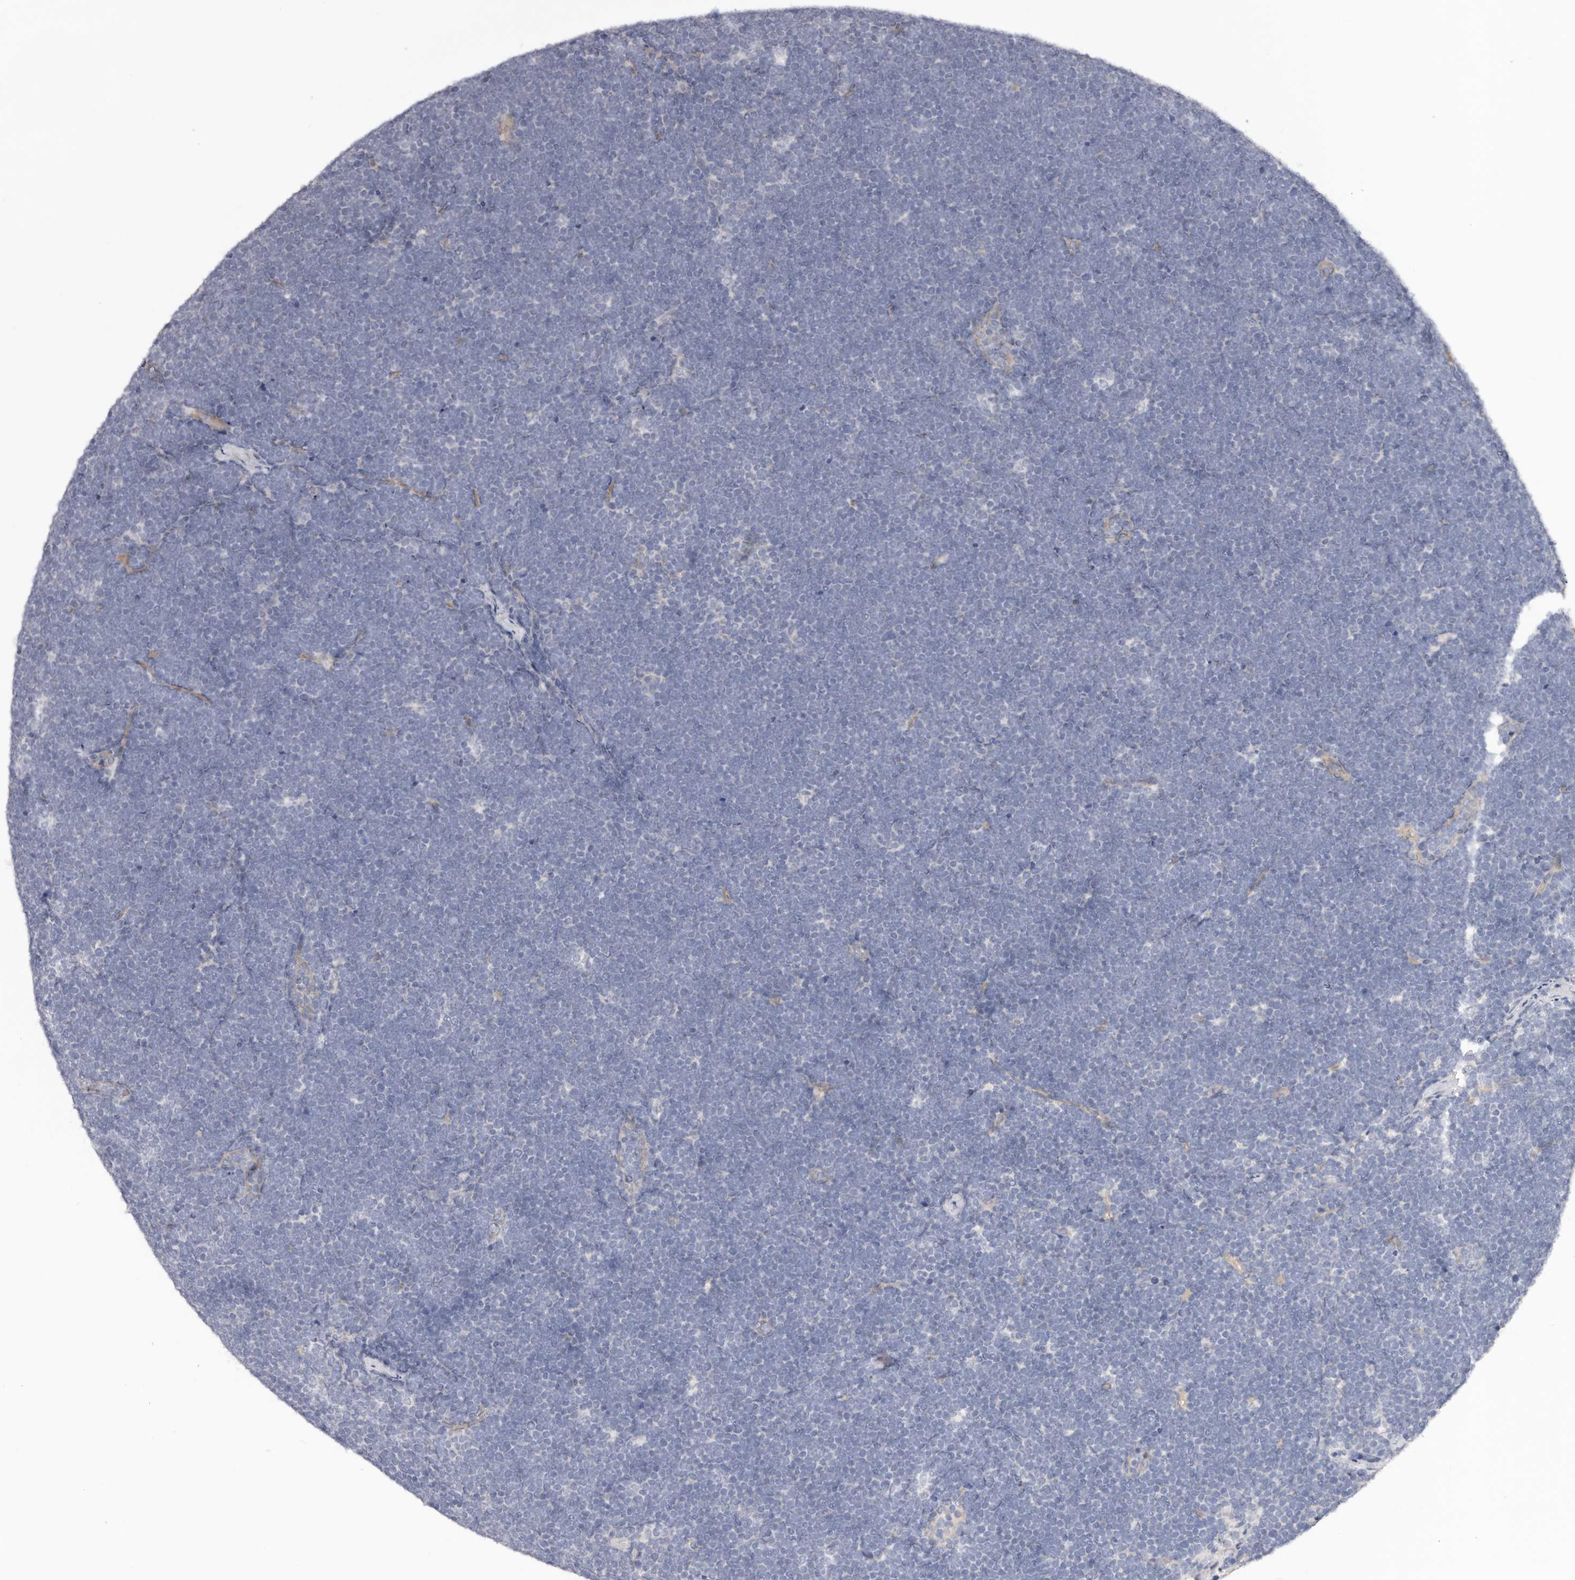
{"staining": {"intensity": "negative", "quantity": "none", "location": "none"}, "tissue": "lymphoma", "cell_type": "Tumor cells", "image_type": "cancer", "snomed": [{"axis": "morphology", "description": "Malignant lymphoma, non-Hodgkin's type, High grade"}, {"axis": "topography", "description": "Lymph node"}], "caption": "Lymphoma stained for a protein using IHC demonstrates no positivity tumor cells.", "gene": "DMRT2", "patient": {"sex": "male", "age": 13}}